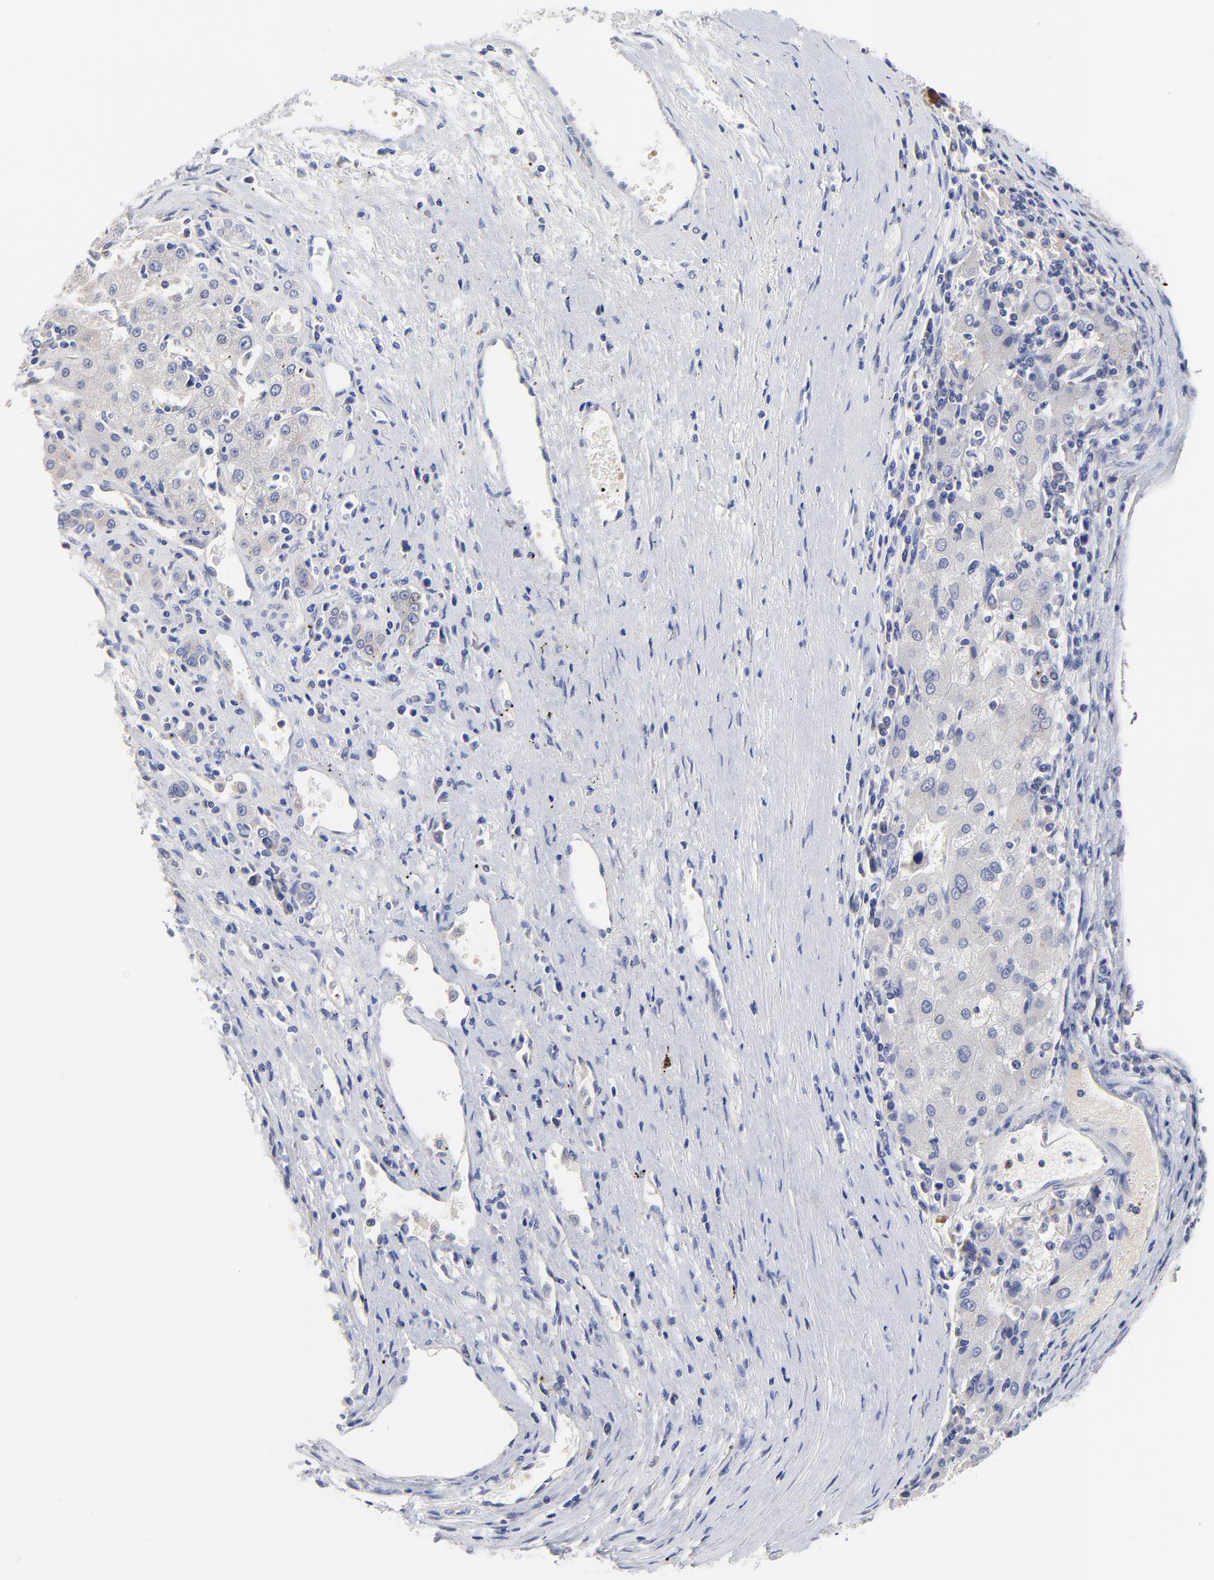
{"staining": {"intensity": "weak", "quantity": "<25%", "location": "cytoplasmic/membranous"}, "tissue": "liver cancer", "cell_type": "Tumor cells", "image_type": "cancer", "snomed": [{"axis": "morphology", "description": "Carcinoma, Hepatocellular, NOS"}, {"axis": "topography", "description": "Liver"}], "caption": "A photomicrograph of human liver cancer is negative for staining in tumor cells. (DAB immunohistochemistry visualized using brightfield microscopy, high magnification).", "gene": "FBXO10", "patient": {"sex": "male", "age": 72}}